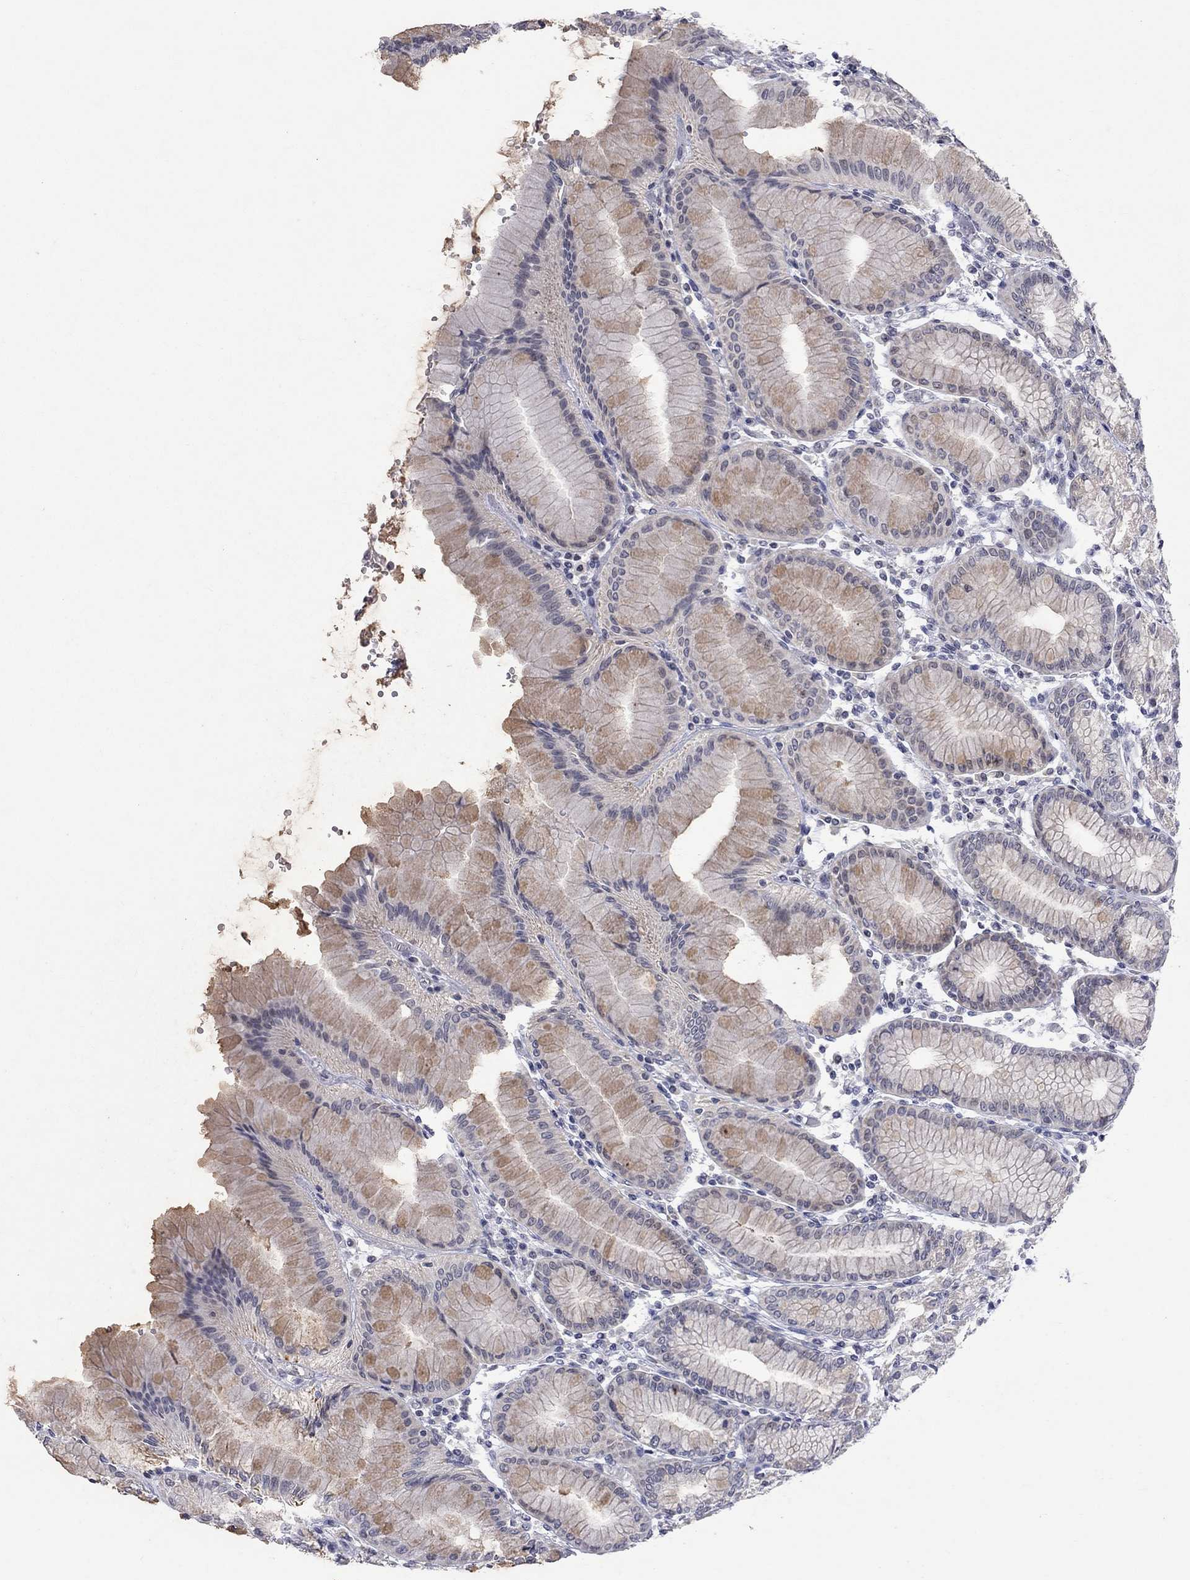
{"staining": {"intensity": "weak", "quantity": "25%-75%", "location": "cytoplasmic/membranous"}, "tissue": "stomach", "cell_type": "Glandular cells", "image_type": "normal", "snomed": [{"axis": "morphology", "description": "Normal tissue, NOS"}, {"axis": "topography", "description": "Skeletal muscle"}, {"axis": "topography", "description": "Stomach"}], "caption": "Immunohistochemical staining of normal stomach demonstrates low levels of weak cytoplasmic/membranous positivity in approximately 25%-75% of glandular cells.", "gene": "TMEM143", "patient": {"sex": "female", "age": 57}}